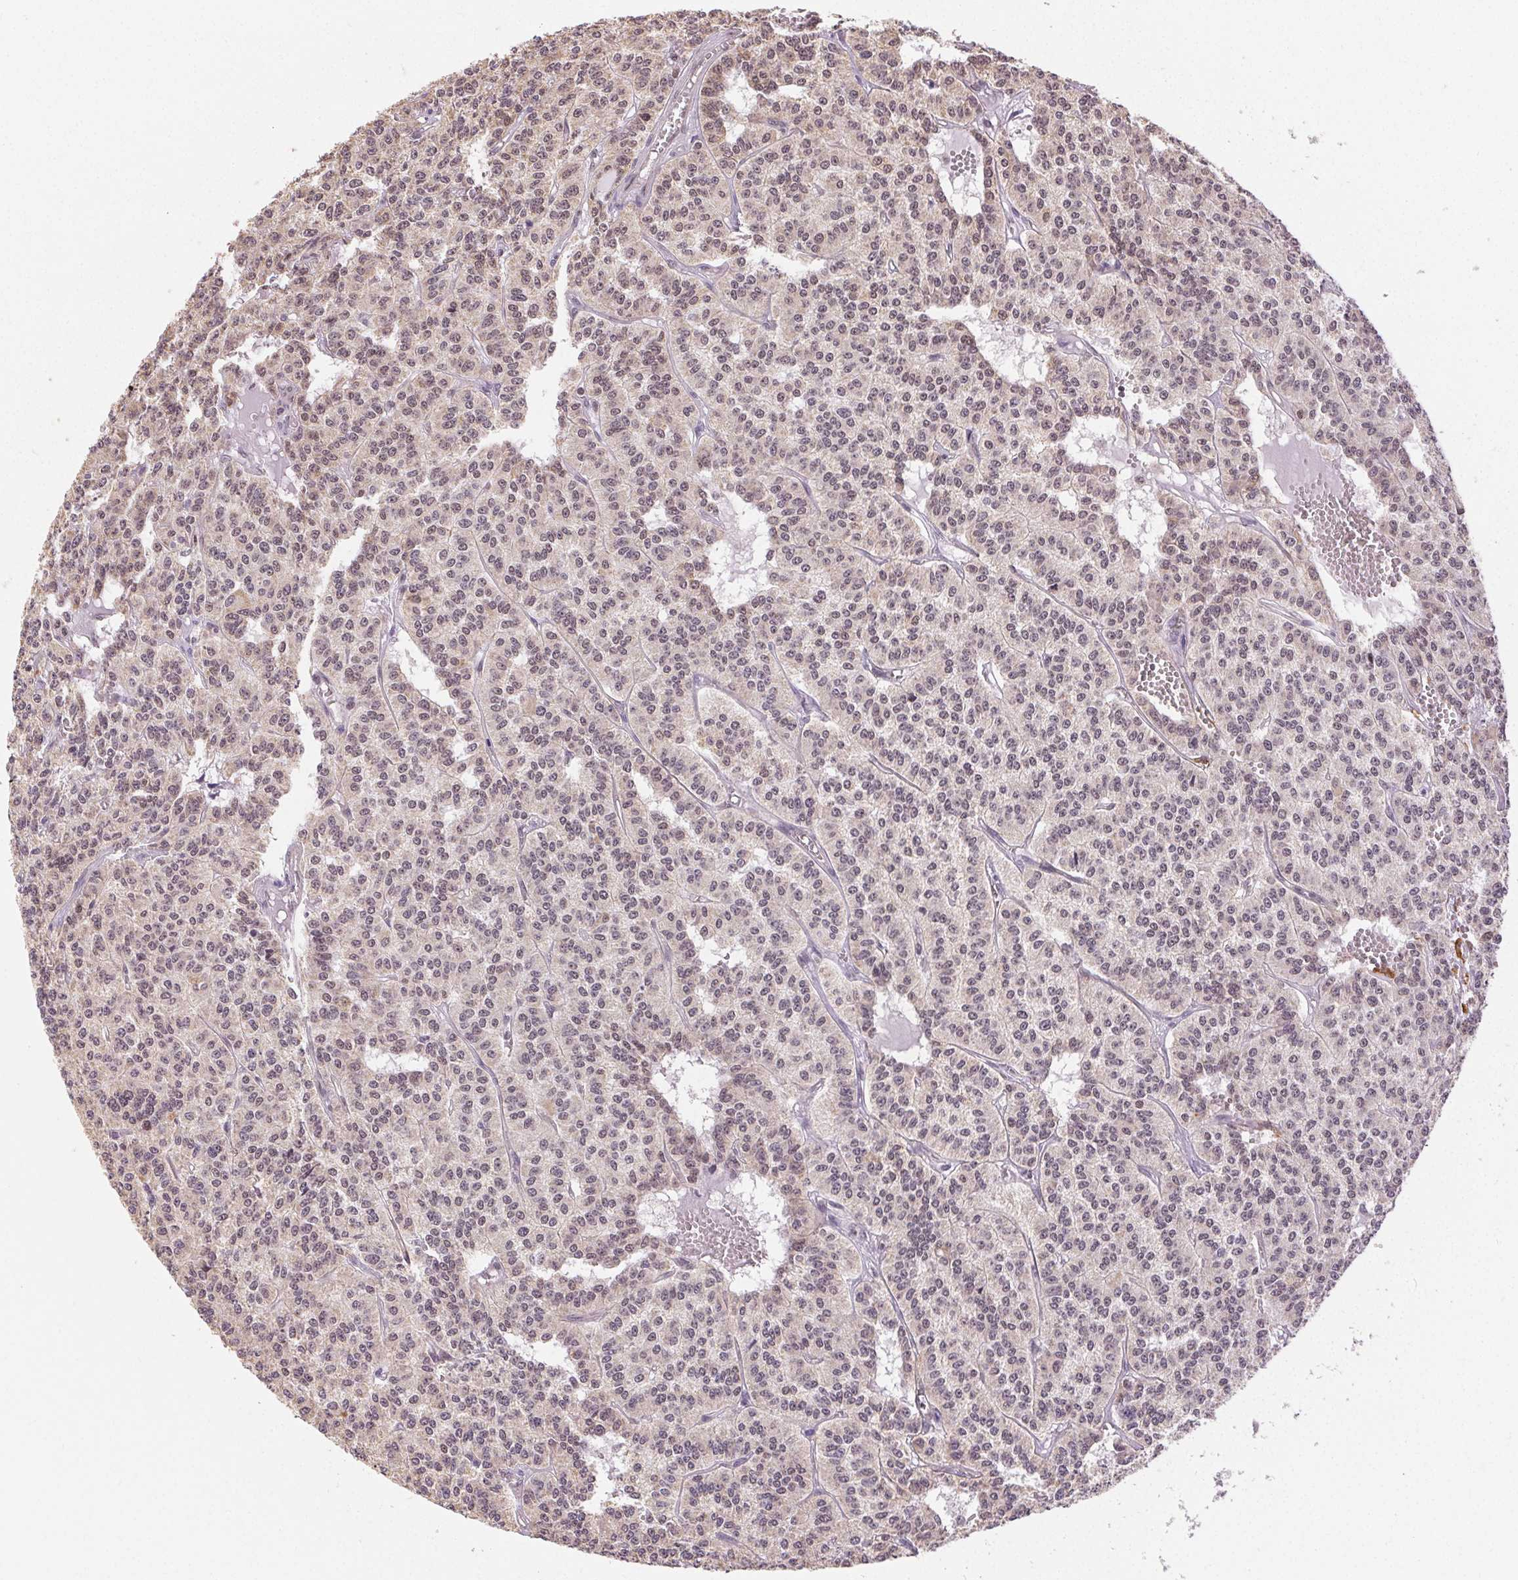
{"staining": {"intensity": "moderate", "quantity": "25%-75%", "location": "nuclear"}, "tissue": "carcinoid", "cell_type": "Tumor cells", "image_type": "cancer", "snomed": [{"axis": "morphology", "description": "Carcinoid, malignant, NOS"}, {"axis": "topography", "description": "Lung"}], "caption": "IHC micrograph of human carcinoid stained for a protein (brown), which demonstrates medium levels of moderate nuclear staining in approximately 25%-75% of tumor cells.", "gene": "PIWIL4", "patient": {"sex": "female", "age": 71}}